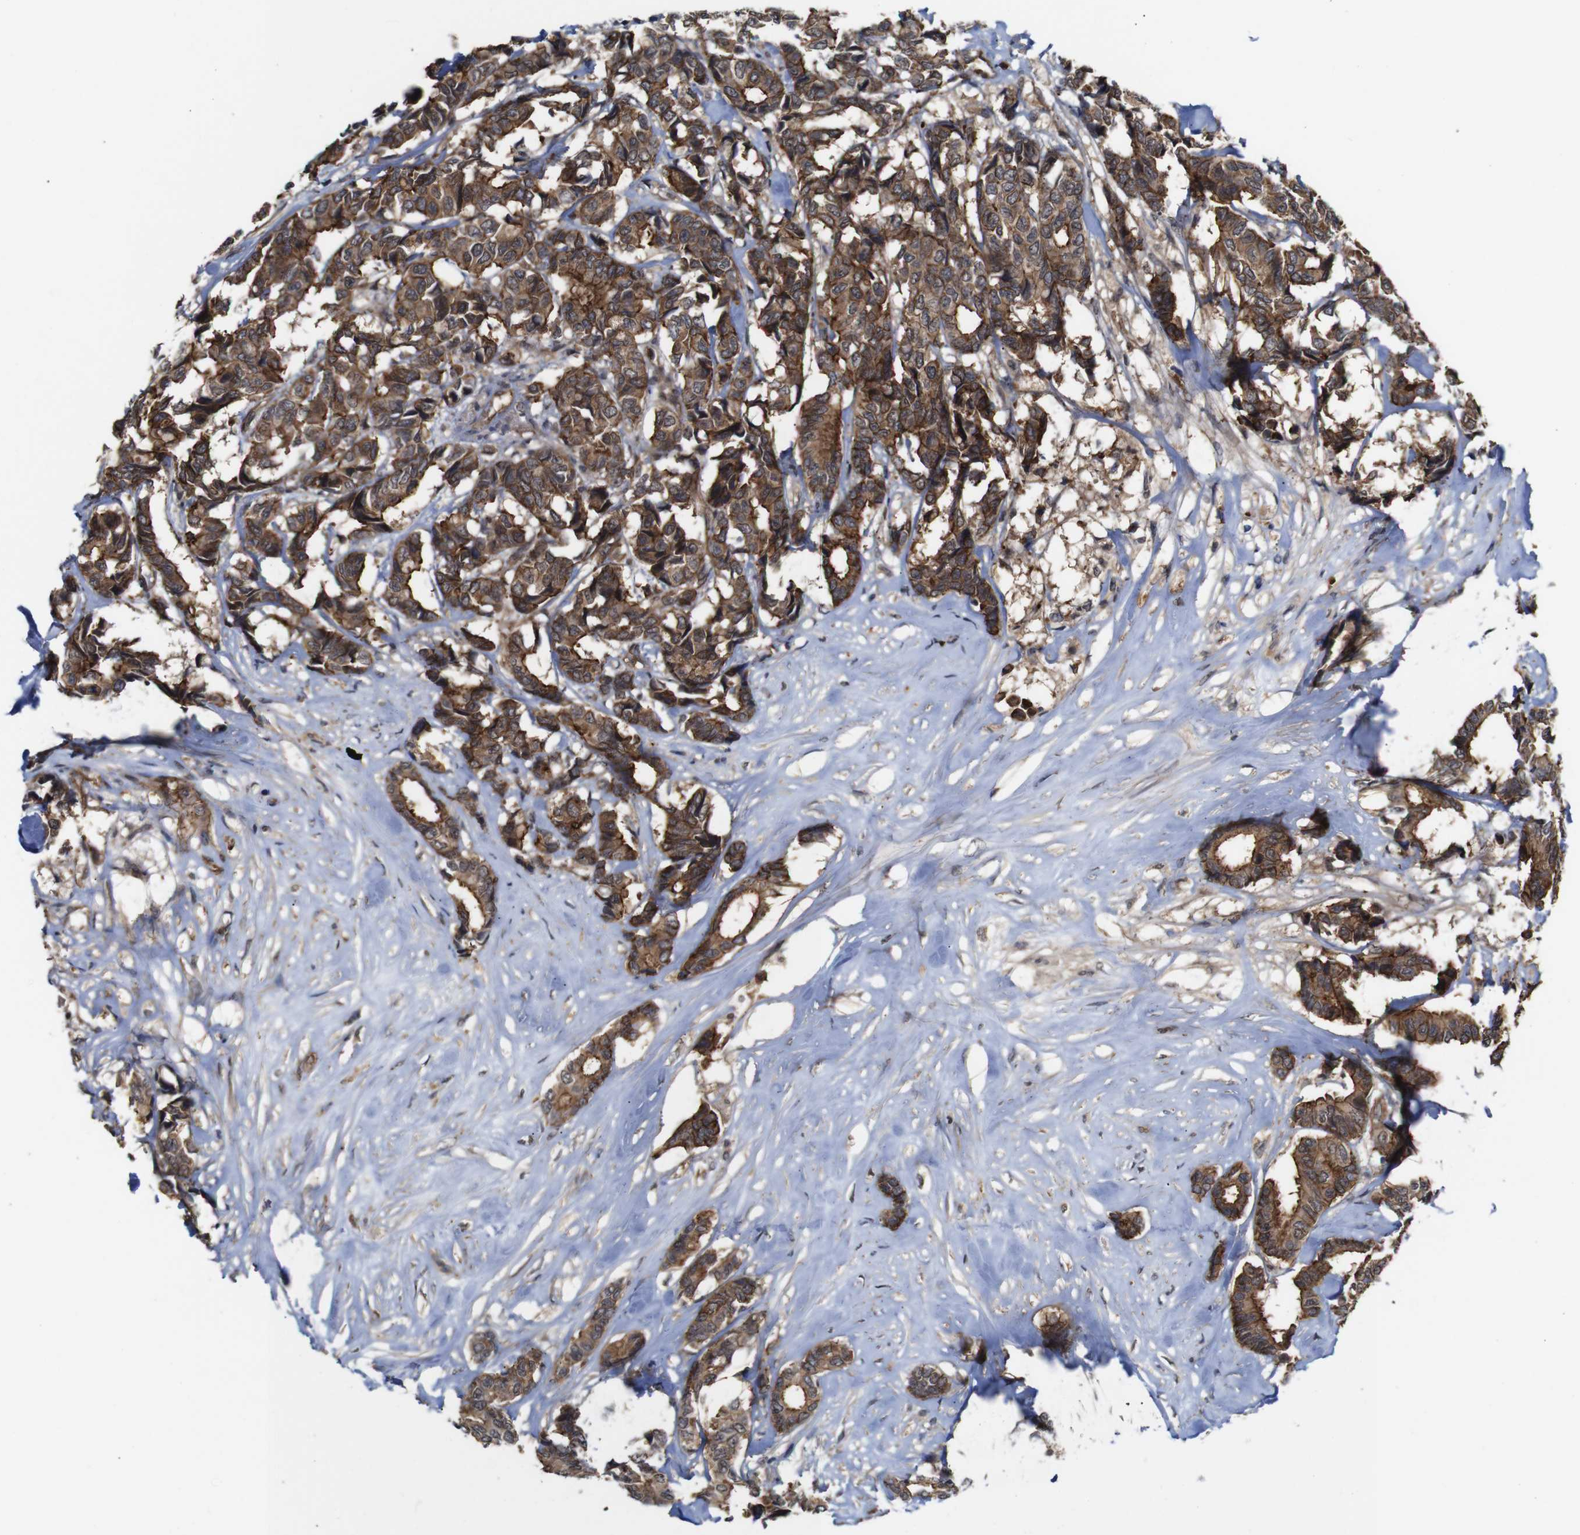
{"staining": {"intensity": "moderate", "quantity": ">75%", "location": "cytoplasmic/membranous"}, "tissue": "breast cancer", "cell_type": "Tumor cells", "image_type": "cancer", "snomed": [{"axis": "morphology", "description": "Duct carcinoma"}, {"axis": "topography", "description": "Breast"}], "caption": "The histopathology image demonstrates a brown stain indicating the presence of a protein in the cytoplasmic/membranous of tumor cells in breast cancer. The protein is shown in brown color, while the nuclei are stained blue.", "gene": "NANOS1", "patient": {"sex": "female", "age": 87}}